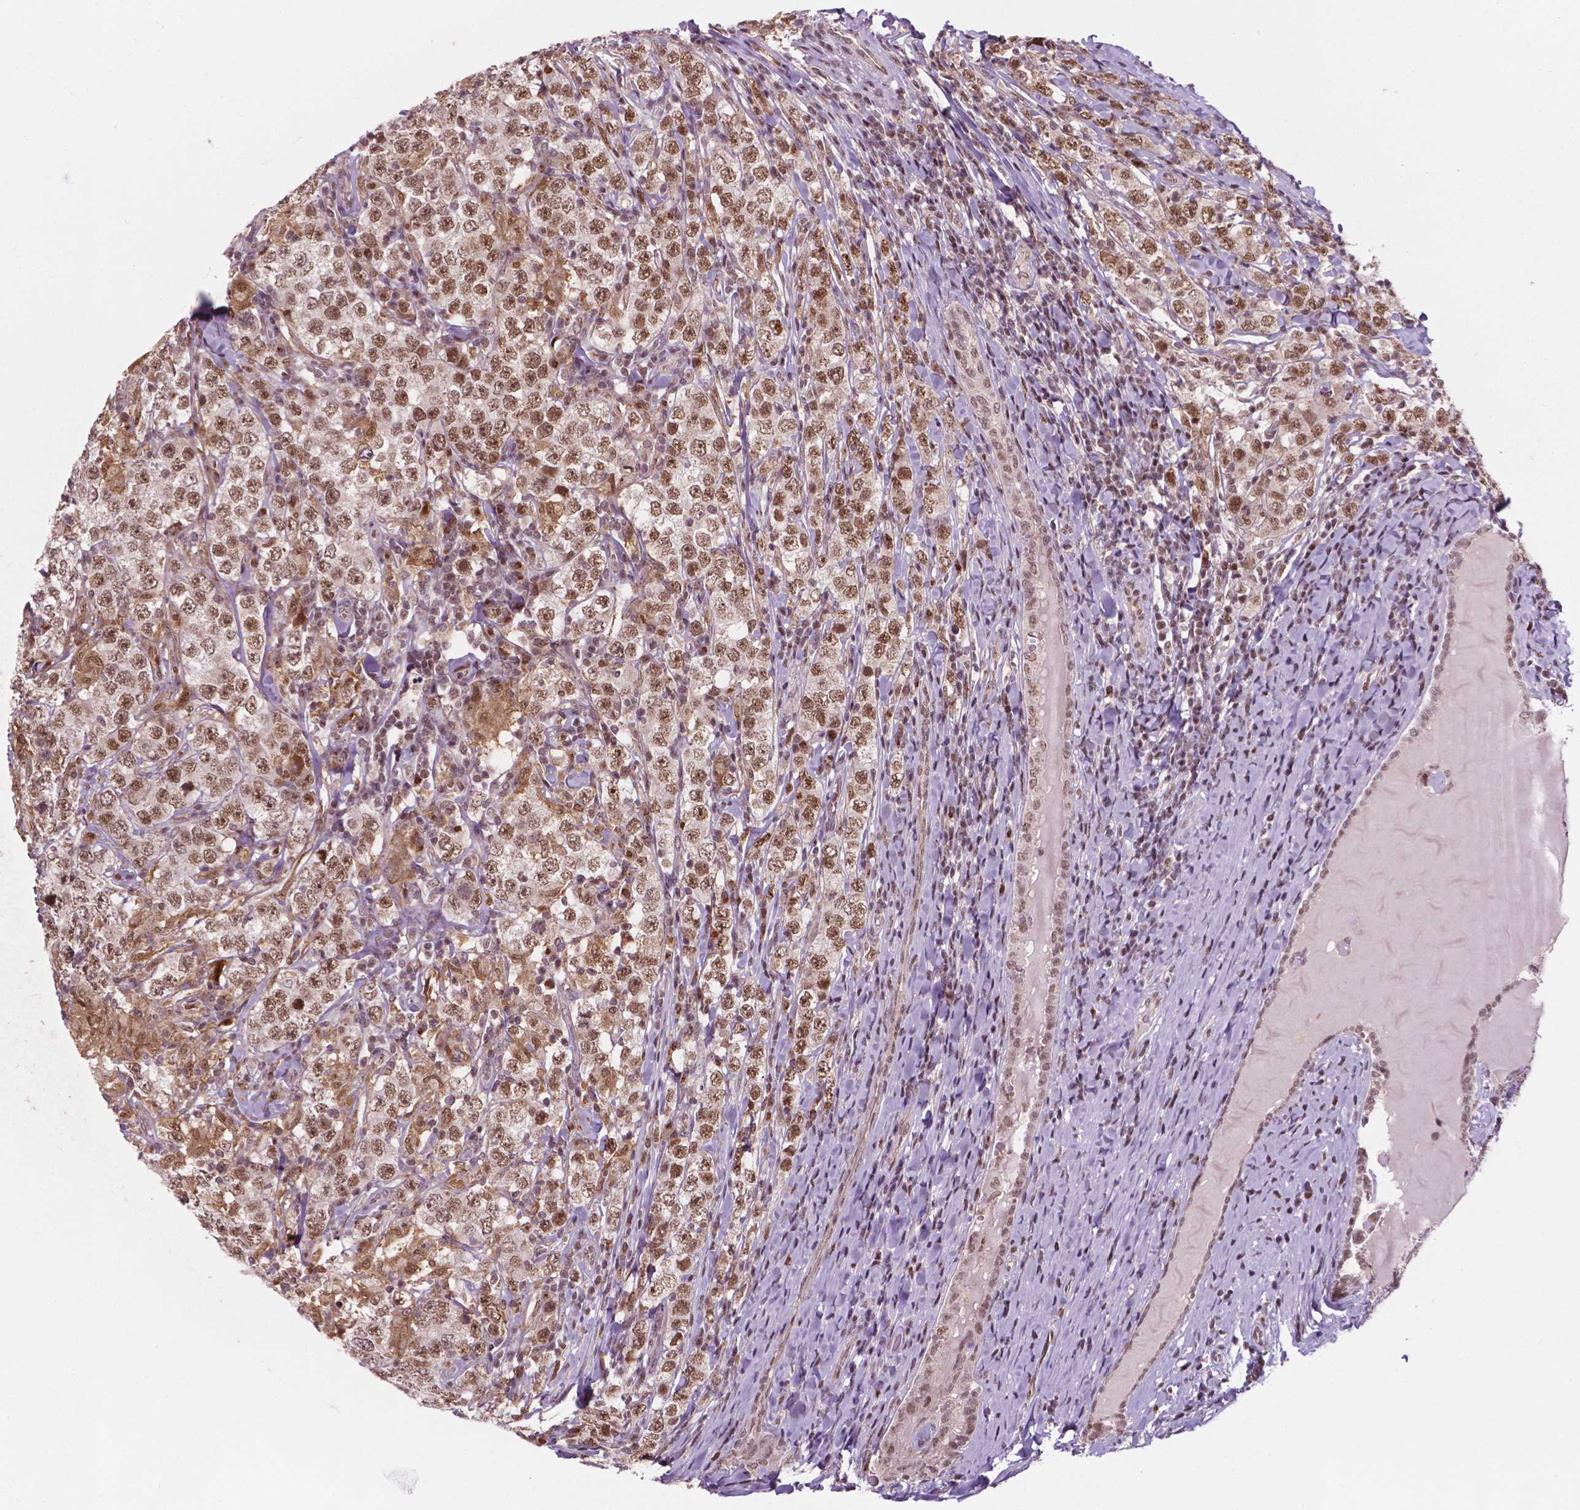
{"staining": {"intensity": "moderate", "quantity": ">75%", "location": "nuclear"}, "tissue": "testis cancer", "cell_type": "Tumor cells", "image_type": "cancer", "snomed": [{"axis": "morphology", "description": "Seminoma, NOS"}, {"axis": "morphology", "description": "Carcinoma, Embryonal, NOS"}, {"axis": "topography", "description": "Testis"}], "caption": "DAB (3,3'-diaminobenzidine) immunohistochemical staining of human seminoma (testis) shows moderate nuclear protein staining in about >75% of tumor cells.", "gene": "PER2", "patient": {"sex": "male", "age": 41}}